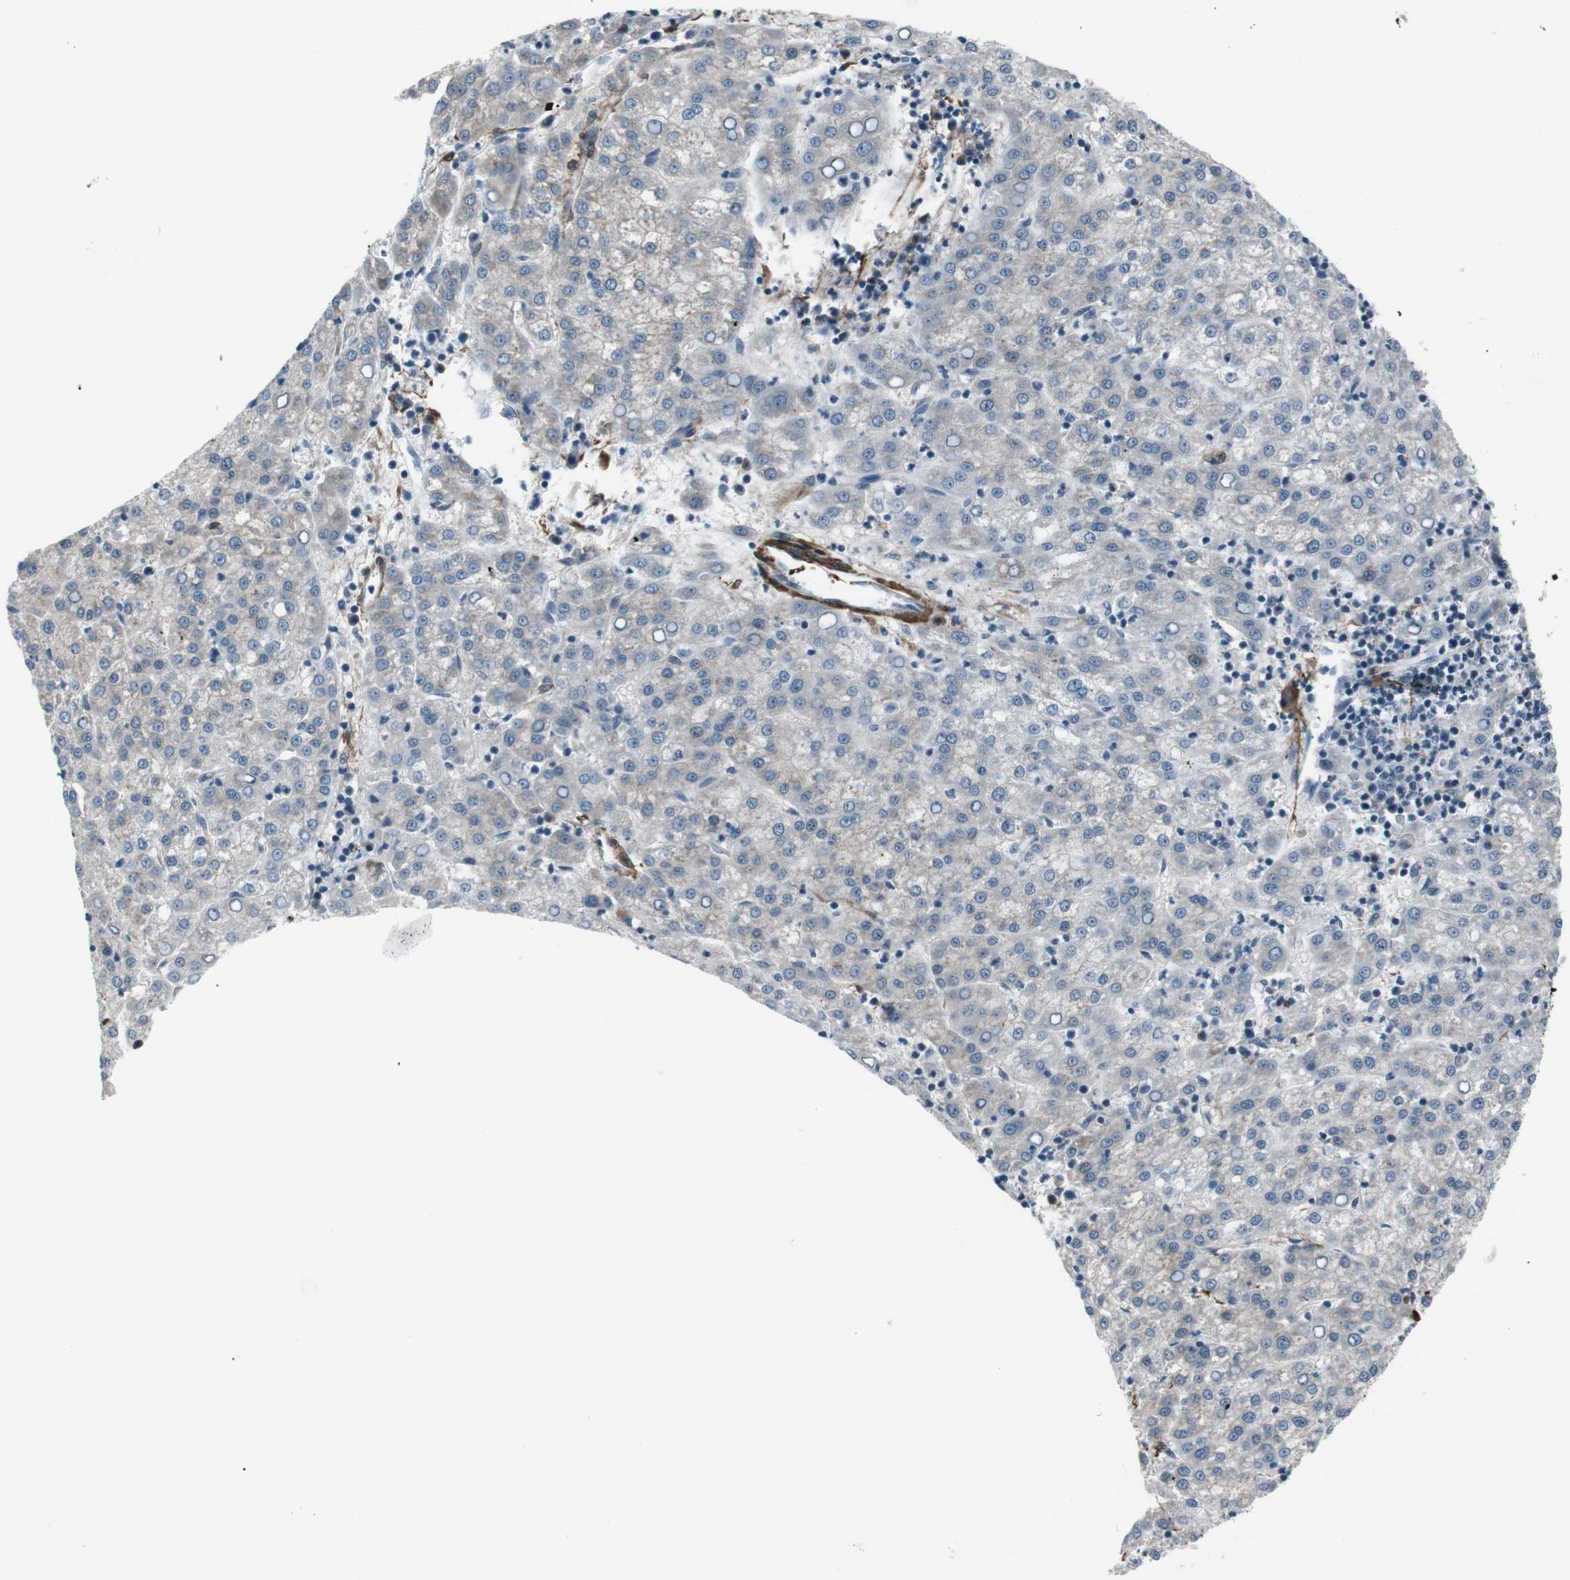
{"staining": {"intensity": "negative", "quantity": "none", "location": "none"}, "tissue": "liver cancer", "cell_type": "Tumor cells", "image_type": "cancer", "snomed": [{"axis": "morphology", "description": "Carcinoma, Hepatocellular, NOS"}, {"axis": "topography", "description": "Liver"}], "caption": "High magnification brightfield microscopy of liver cancer stained with DAB (3,3'-diaminobenzidine) (brown) and counterstained with hematoxylin (blue): tumor cells show no significant staining. (Immunohistochemistry (ihc), brightfield microscopy, high magnification).", "gene": "PDLIM5", "patient": {"sex": "female", "age": 58}}